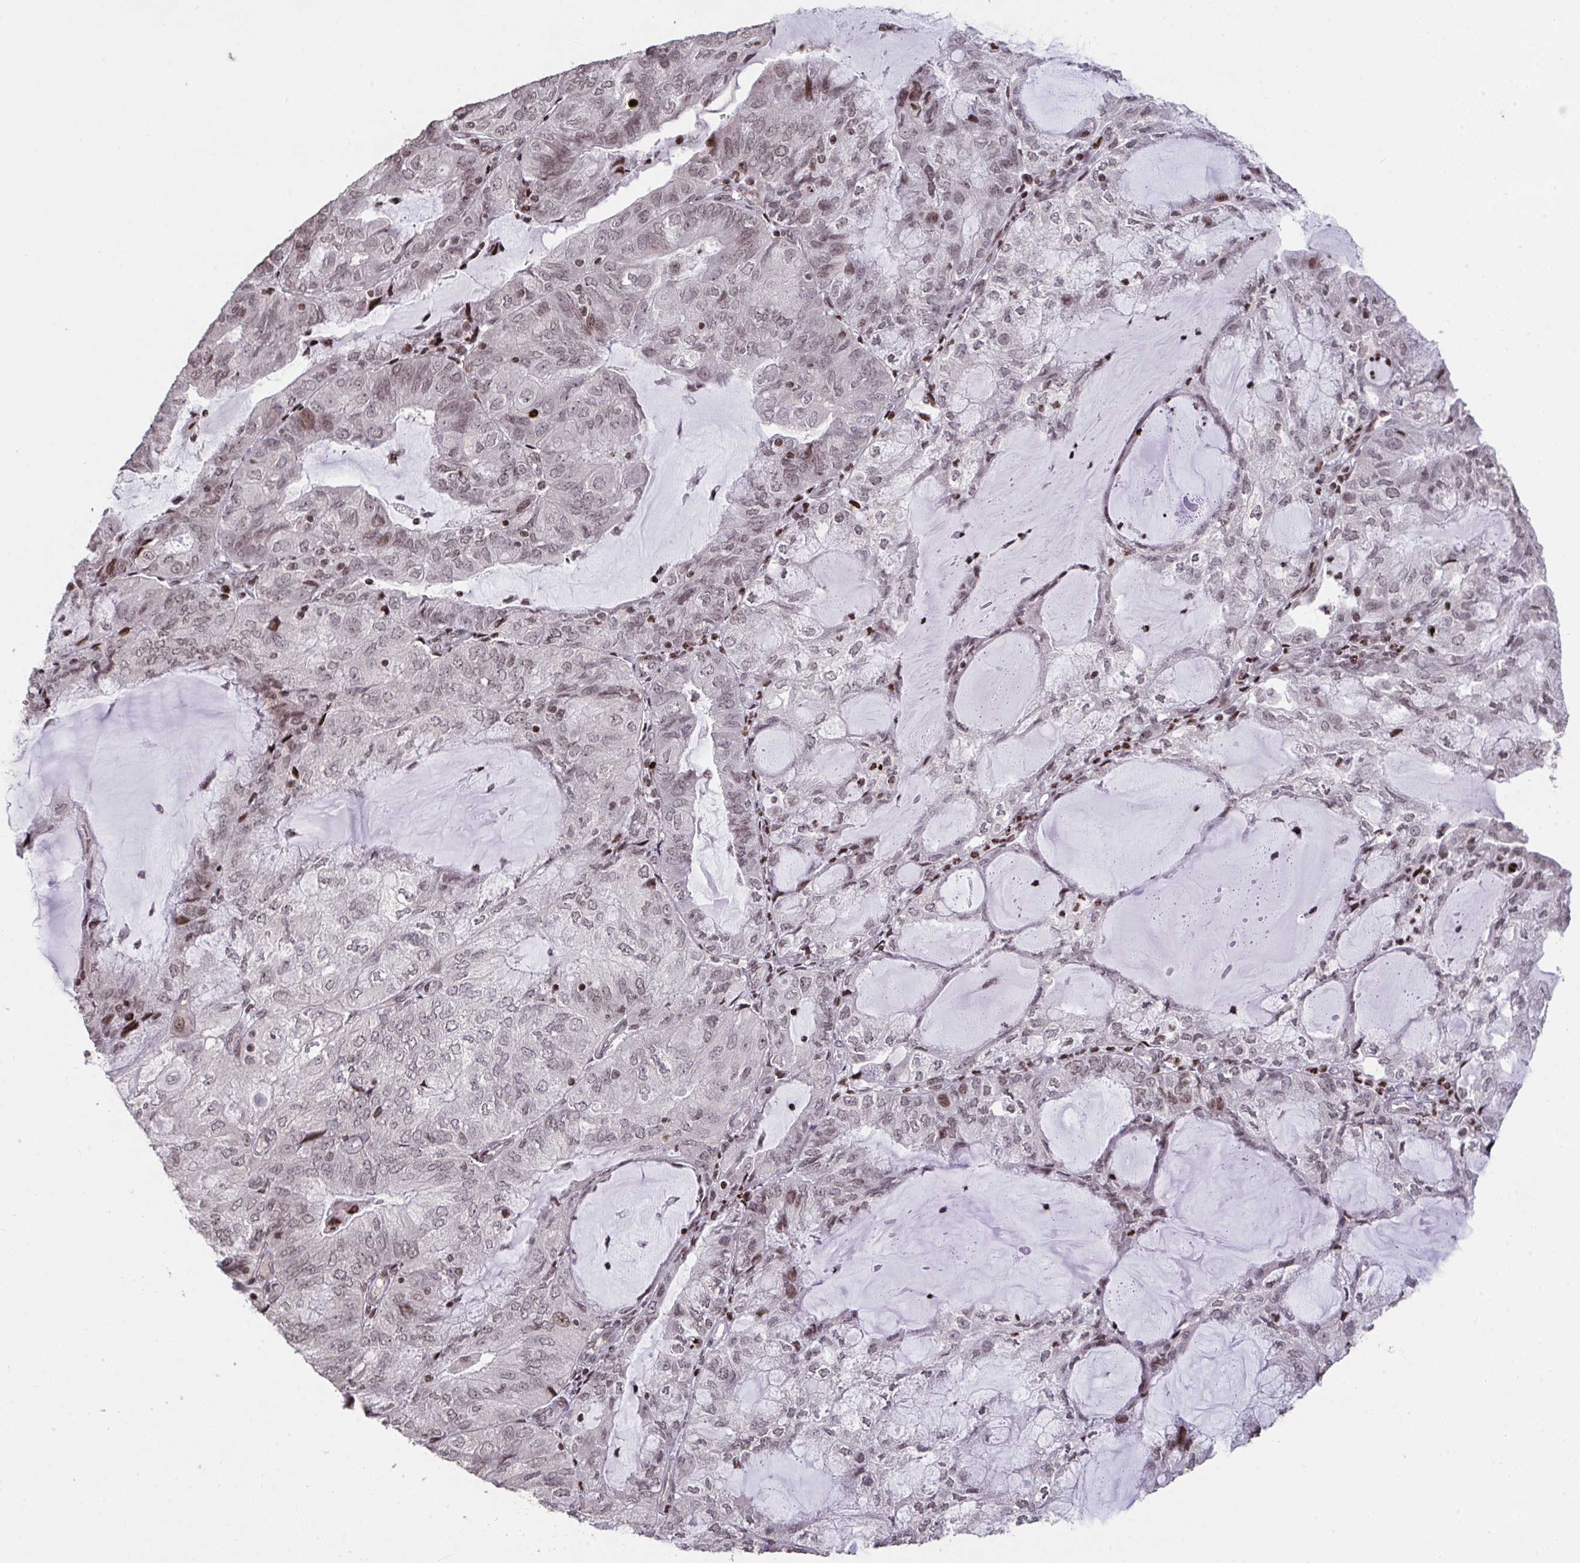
{"staining": {"intensity": "weak", "quantity": "25%-75%", "location": "nuclear"}, "tissue": "endometrial cancer", "cell_type": "Tumor cells", "image_type": "cancer", "snomed": [{"axis": "morphology", "description": "Adenocarcinoma, NOS"}, {"axis": "topography", "description": "Endometrium"}], "caption": "Immunohistochemistry histopathology image of neoplastic tissue: endometrial cancer (adenocarcinoma) stained using IHC shows low levels of weak protein expression localized specifically in the nuclear of tumor cells, appearing as a nuclear brown color.", "gene": "NIP7", "patient": {"sex": "female", "age": 81}}